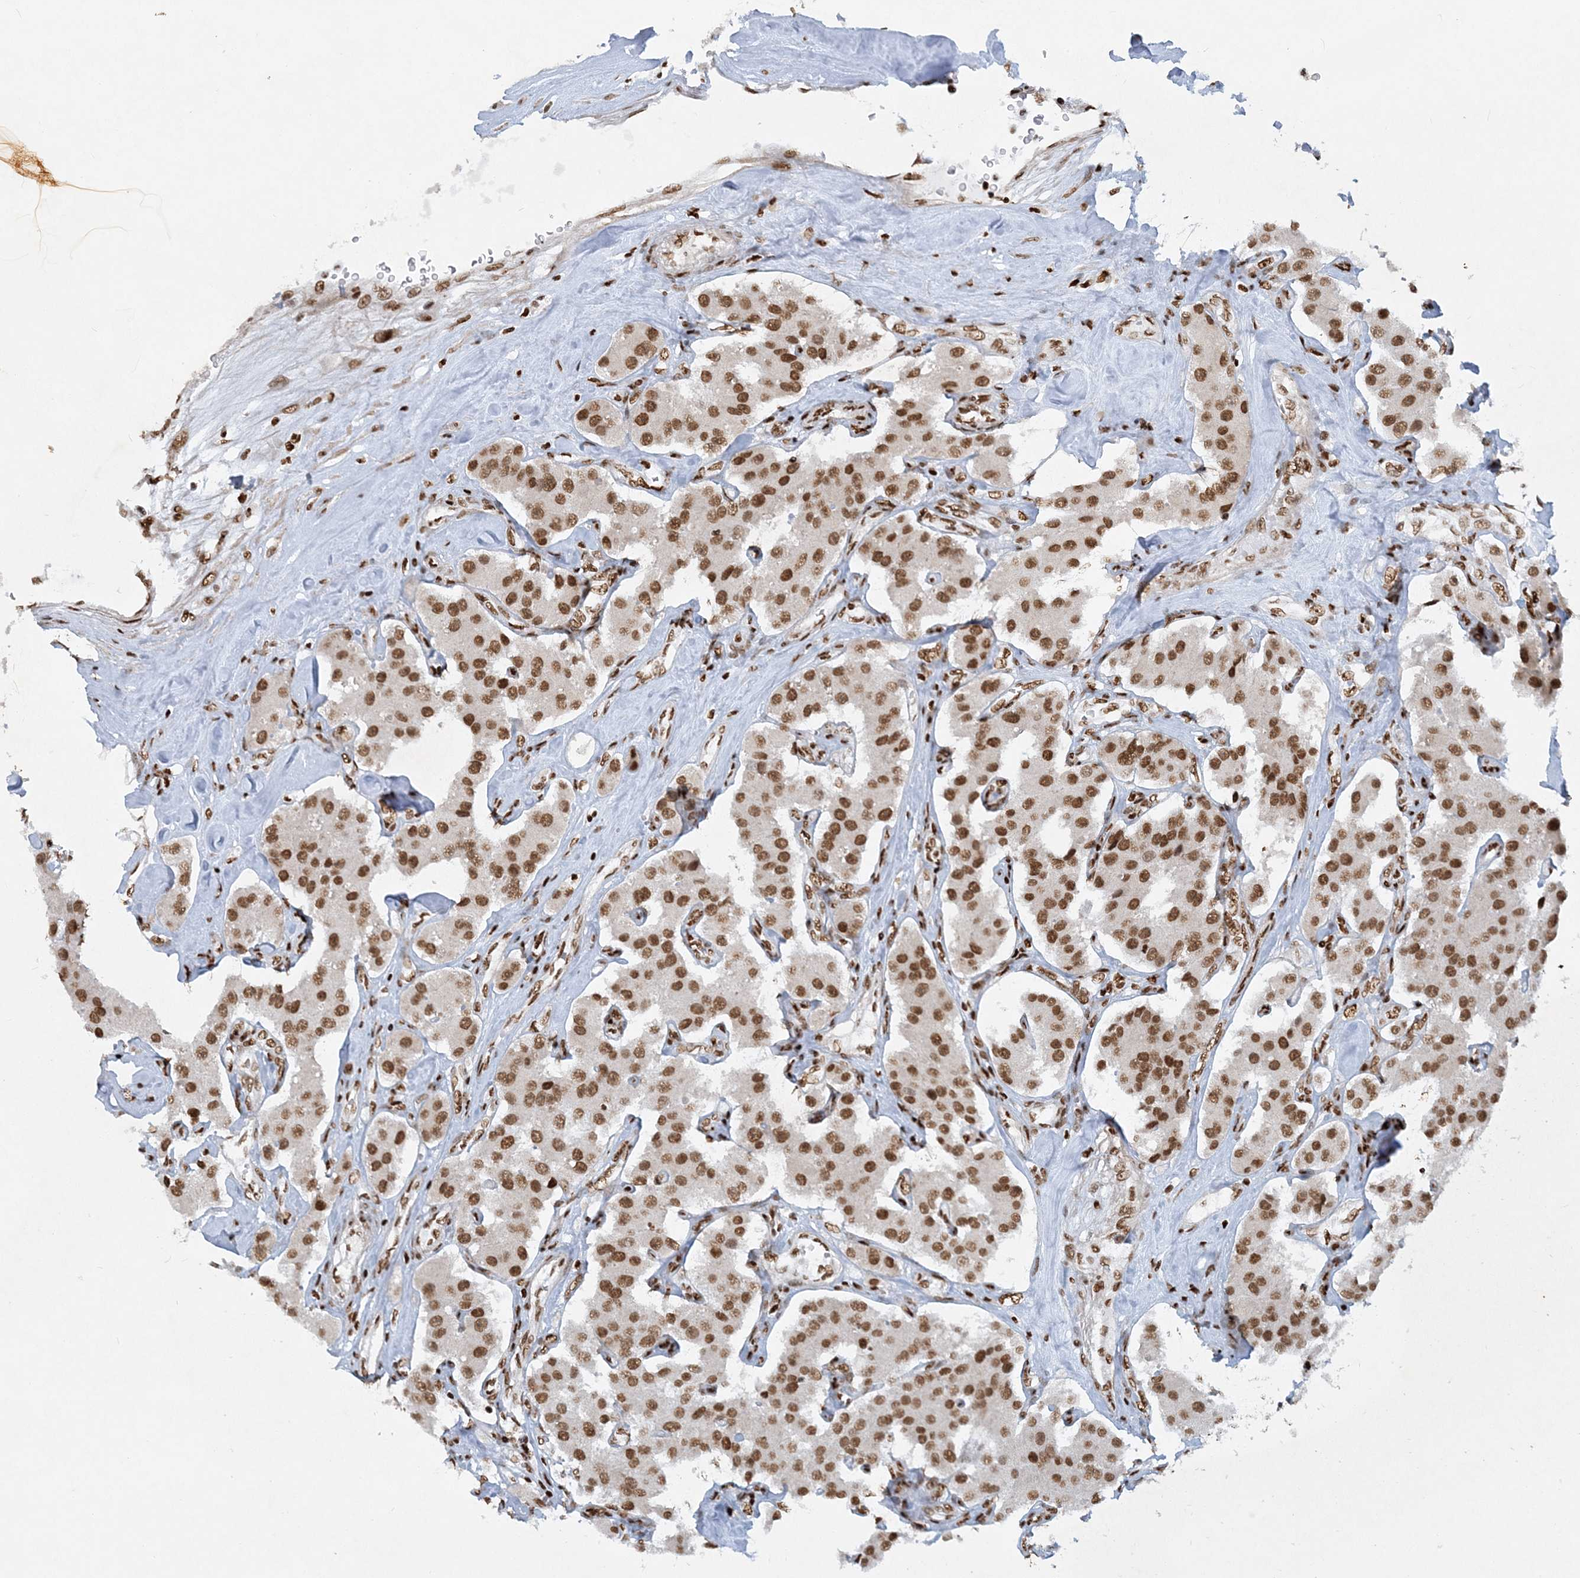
{"staining": {"intensity": "moderate", "quantity": ">75%", "location": "nuclear"}, "tissue": "carcinoid", "cell_type": "Tumor cells", "image_type": "cancer", "snomed": [{"axis": "morphology", "description": "Carcinoid, malignant, NOS"}, {"axis": "topography", "description": "Pancreas"}], "caption": "Immunohistochemical staining of human carcinoid reveals moderate nuclear protein staining in approximately >75% of tumor cells. The protein of interest is shown in brown color, while the nuclei are stained blue.", "gene": "DELE1", "patient": {"sex": "male", "age": 41}}